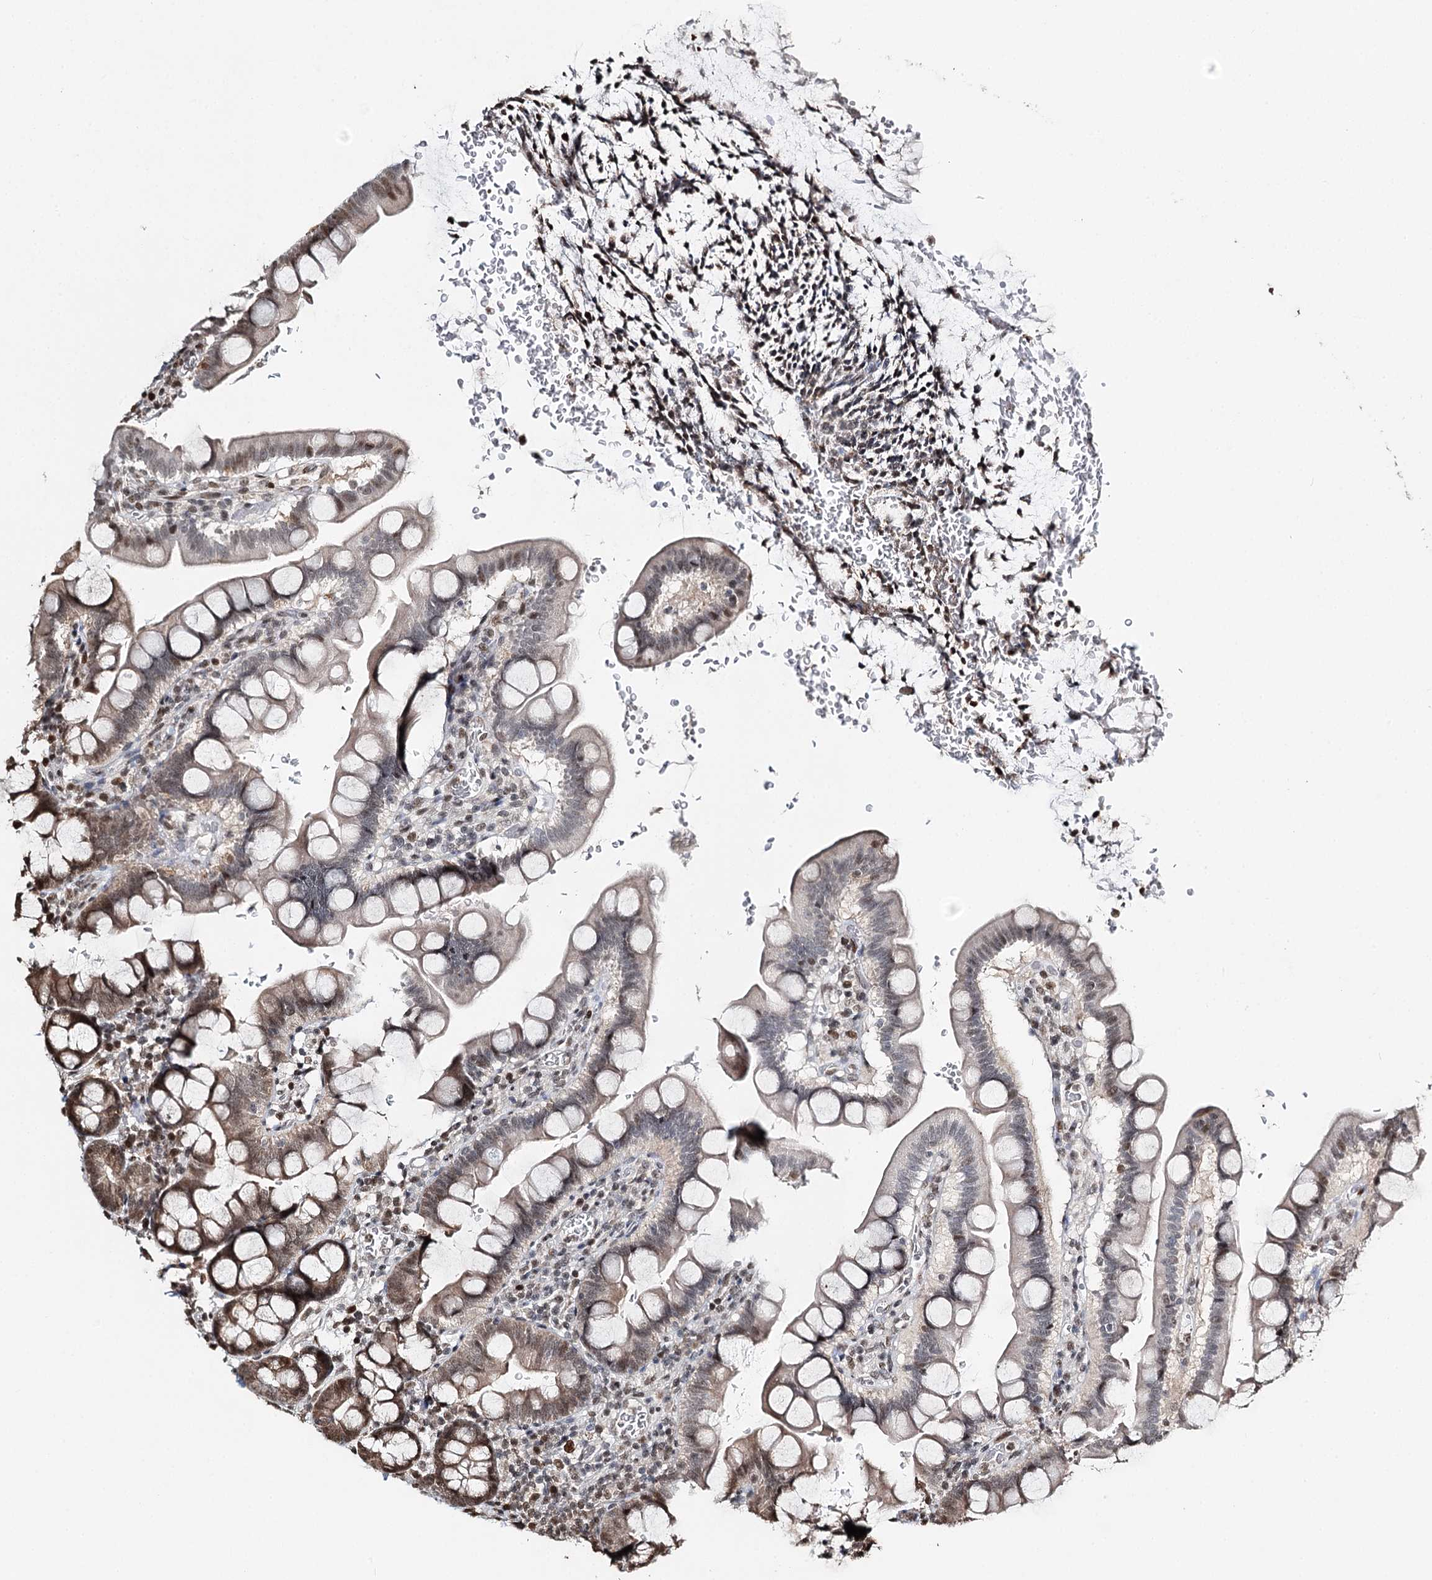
{"staining": {"intensity": "moderate", "quantity": "<25%", "location": "nuclear"}, "tissue": "small intestine", "cell_type": "Glandular cells", "image_type": "normal", "snomed": [{"axis": "morphology", "description": "Normal tissue, NOS"}, {"axis": "topography", "description": "Stomach, upper"}, {"axis": "topography", "description": "Stomach, lower"}, {"axis": "topography", "description": "Small intestine"}], "caption": "Moderate nuclear staining for a protein is identified in about <25% of glandular cells of normal small intestine using immunohistochemistry (IHC).", "gene": "RPS27A", "patient": {"sex": "male", "age": 68}}